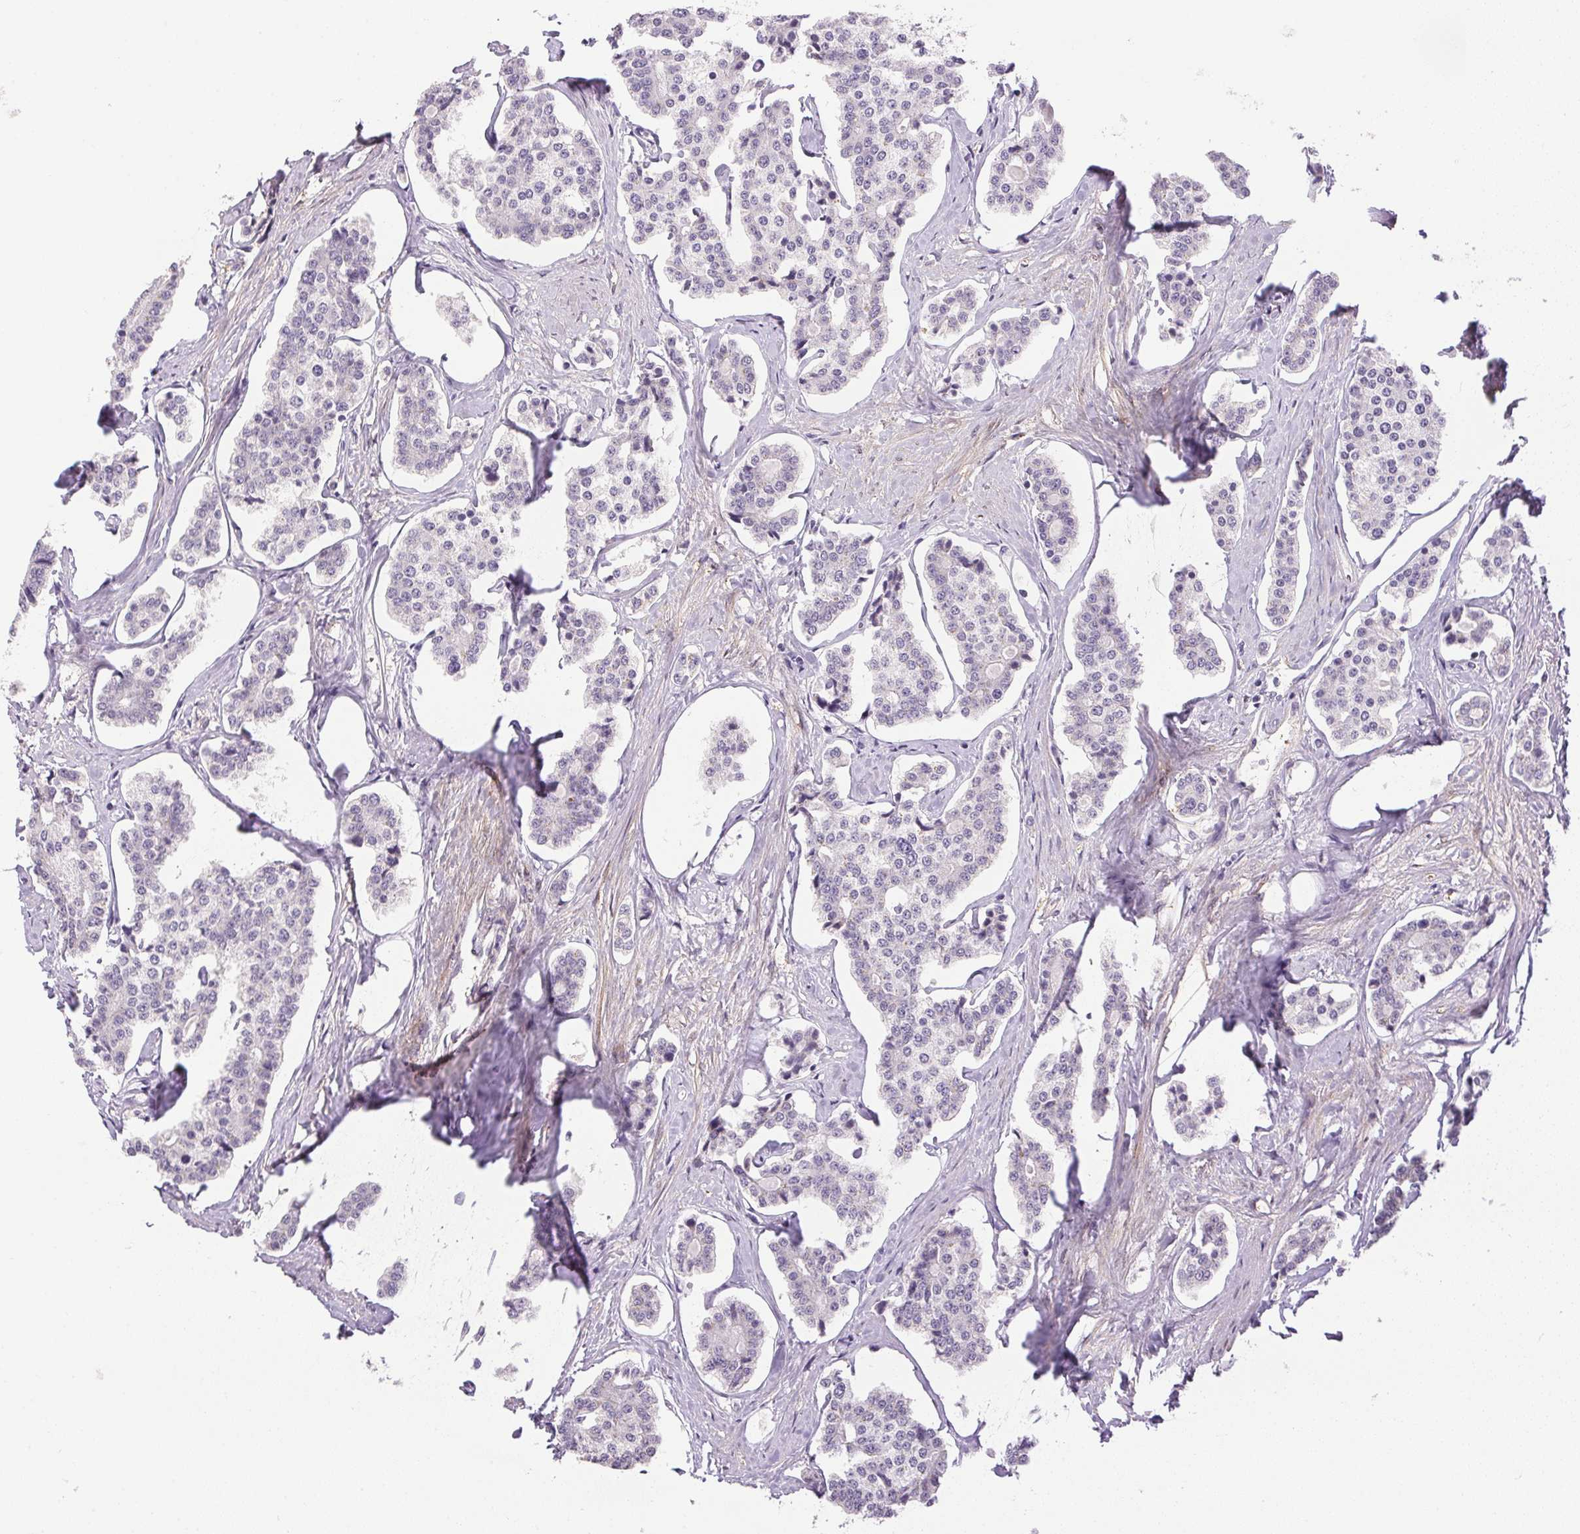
{"staining": {"intensity": "negative", "quantity": "none", "location": "none"}, "tissue": "carcinoid", "cell_type": "Tumor cells", "image_type": "cancer", "snomed": [{"axis": "morphology", "description": "Carcinoid, malignant, NOS"}, {"axis": "topography", "description": "Small intestine"}], "caption": "A photomicrograph of human carcinoid is negative for staining in tumor cells.", "gene": "PRL", "patient": {"sex": "female", "age": 65}}